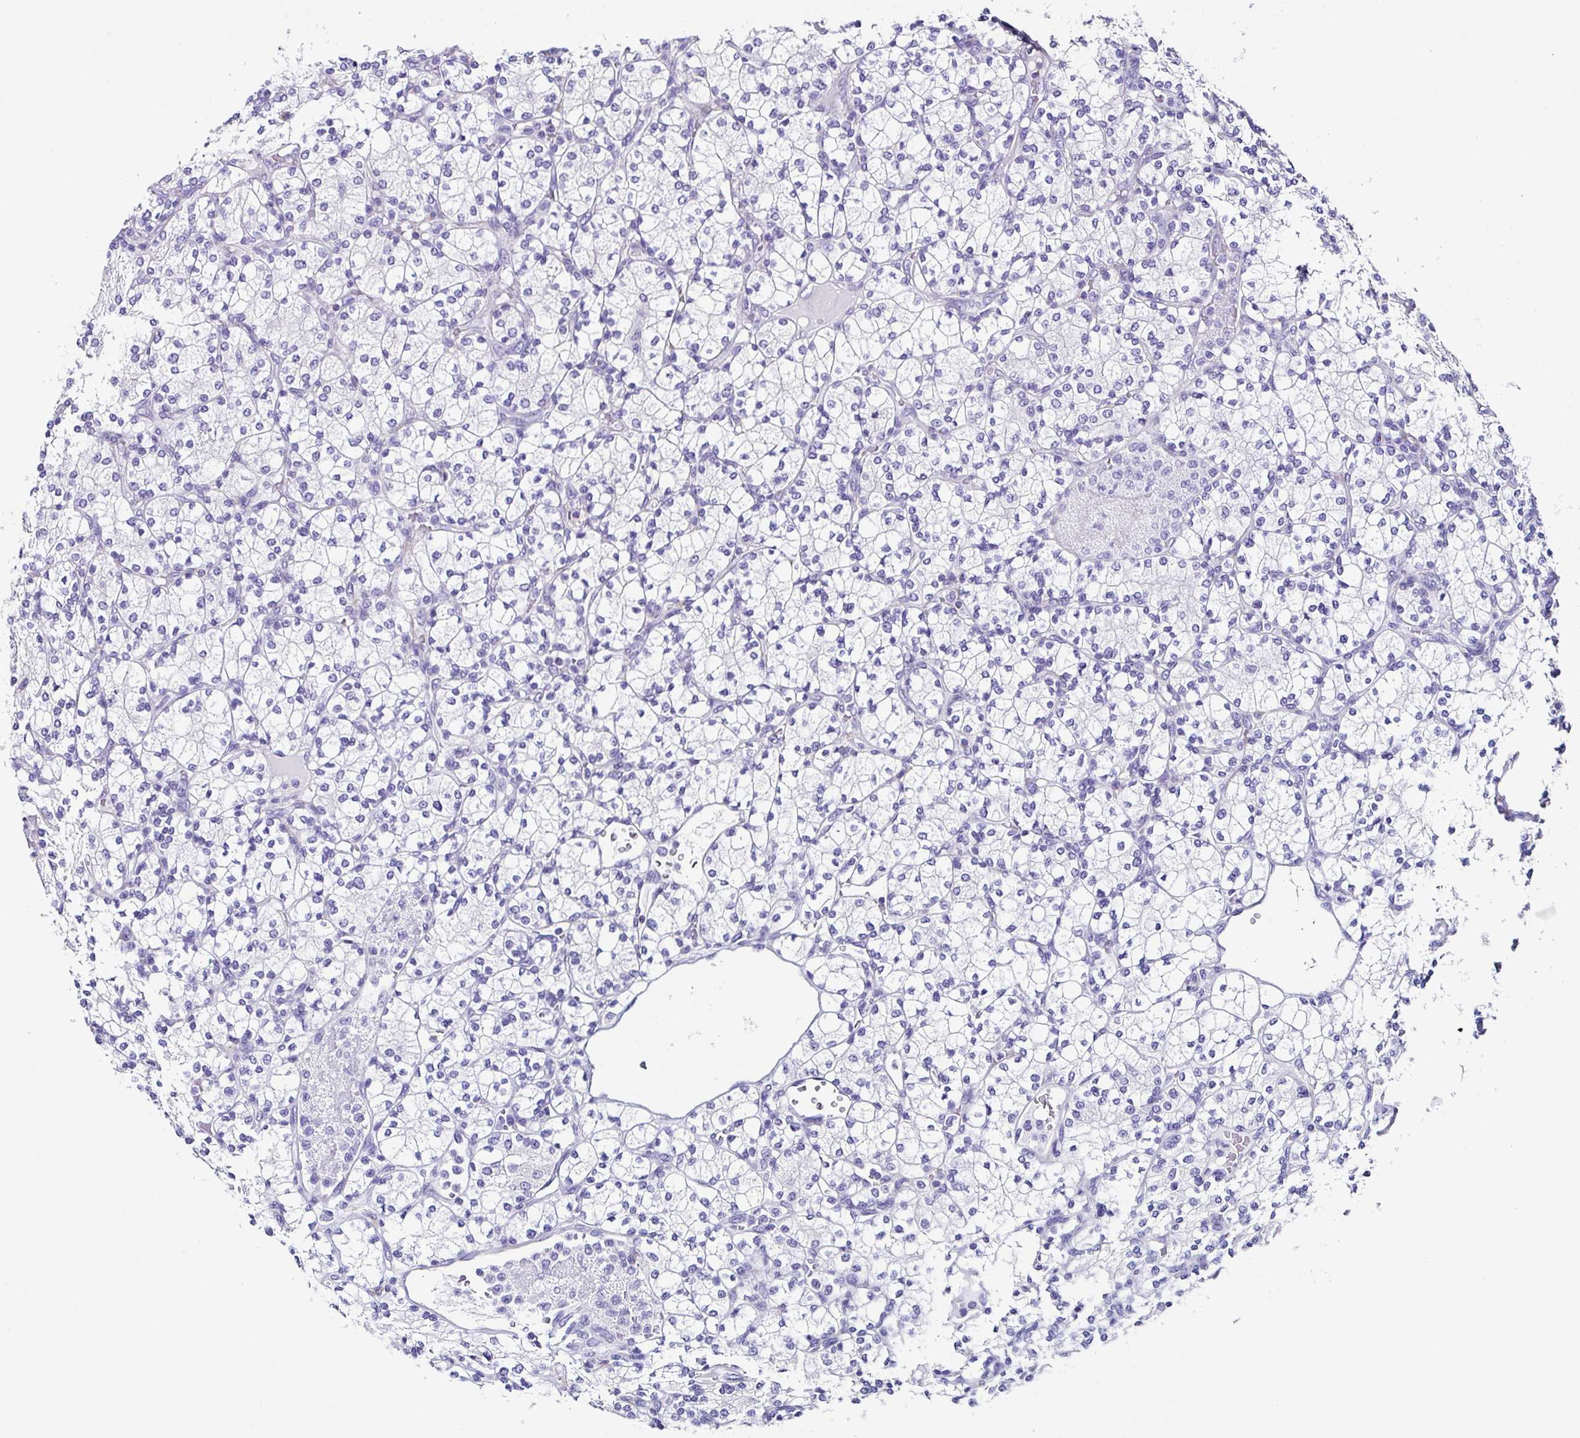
{"staining": {"intensity": "negative", "quantity": "none", "location": "none"}, "tissue": "renal cancer", "cell_type": "Tumor cells", "image_type": "cancer", "snomed": [{"axis": "morphology", "description": "Adenocarcinoma, NOS"}, {"axis": "topography", "description": "Kidney"}], "caption": "Immunohistochemistry photomicrograph of human renal adenocarcinoma stained for a protein (brown), which displays no expression in tumor cells. The staining was performed using DAB (3,3'-diaminobenzidine) to visualize the protein expression in brown, while the nuclei were stained in blue with hematoxylin (Magnification: 20x).", "gene": "TMPRSS11E", "patient": {"sex": "male", "age": 77}}